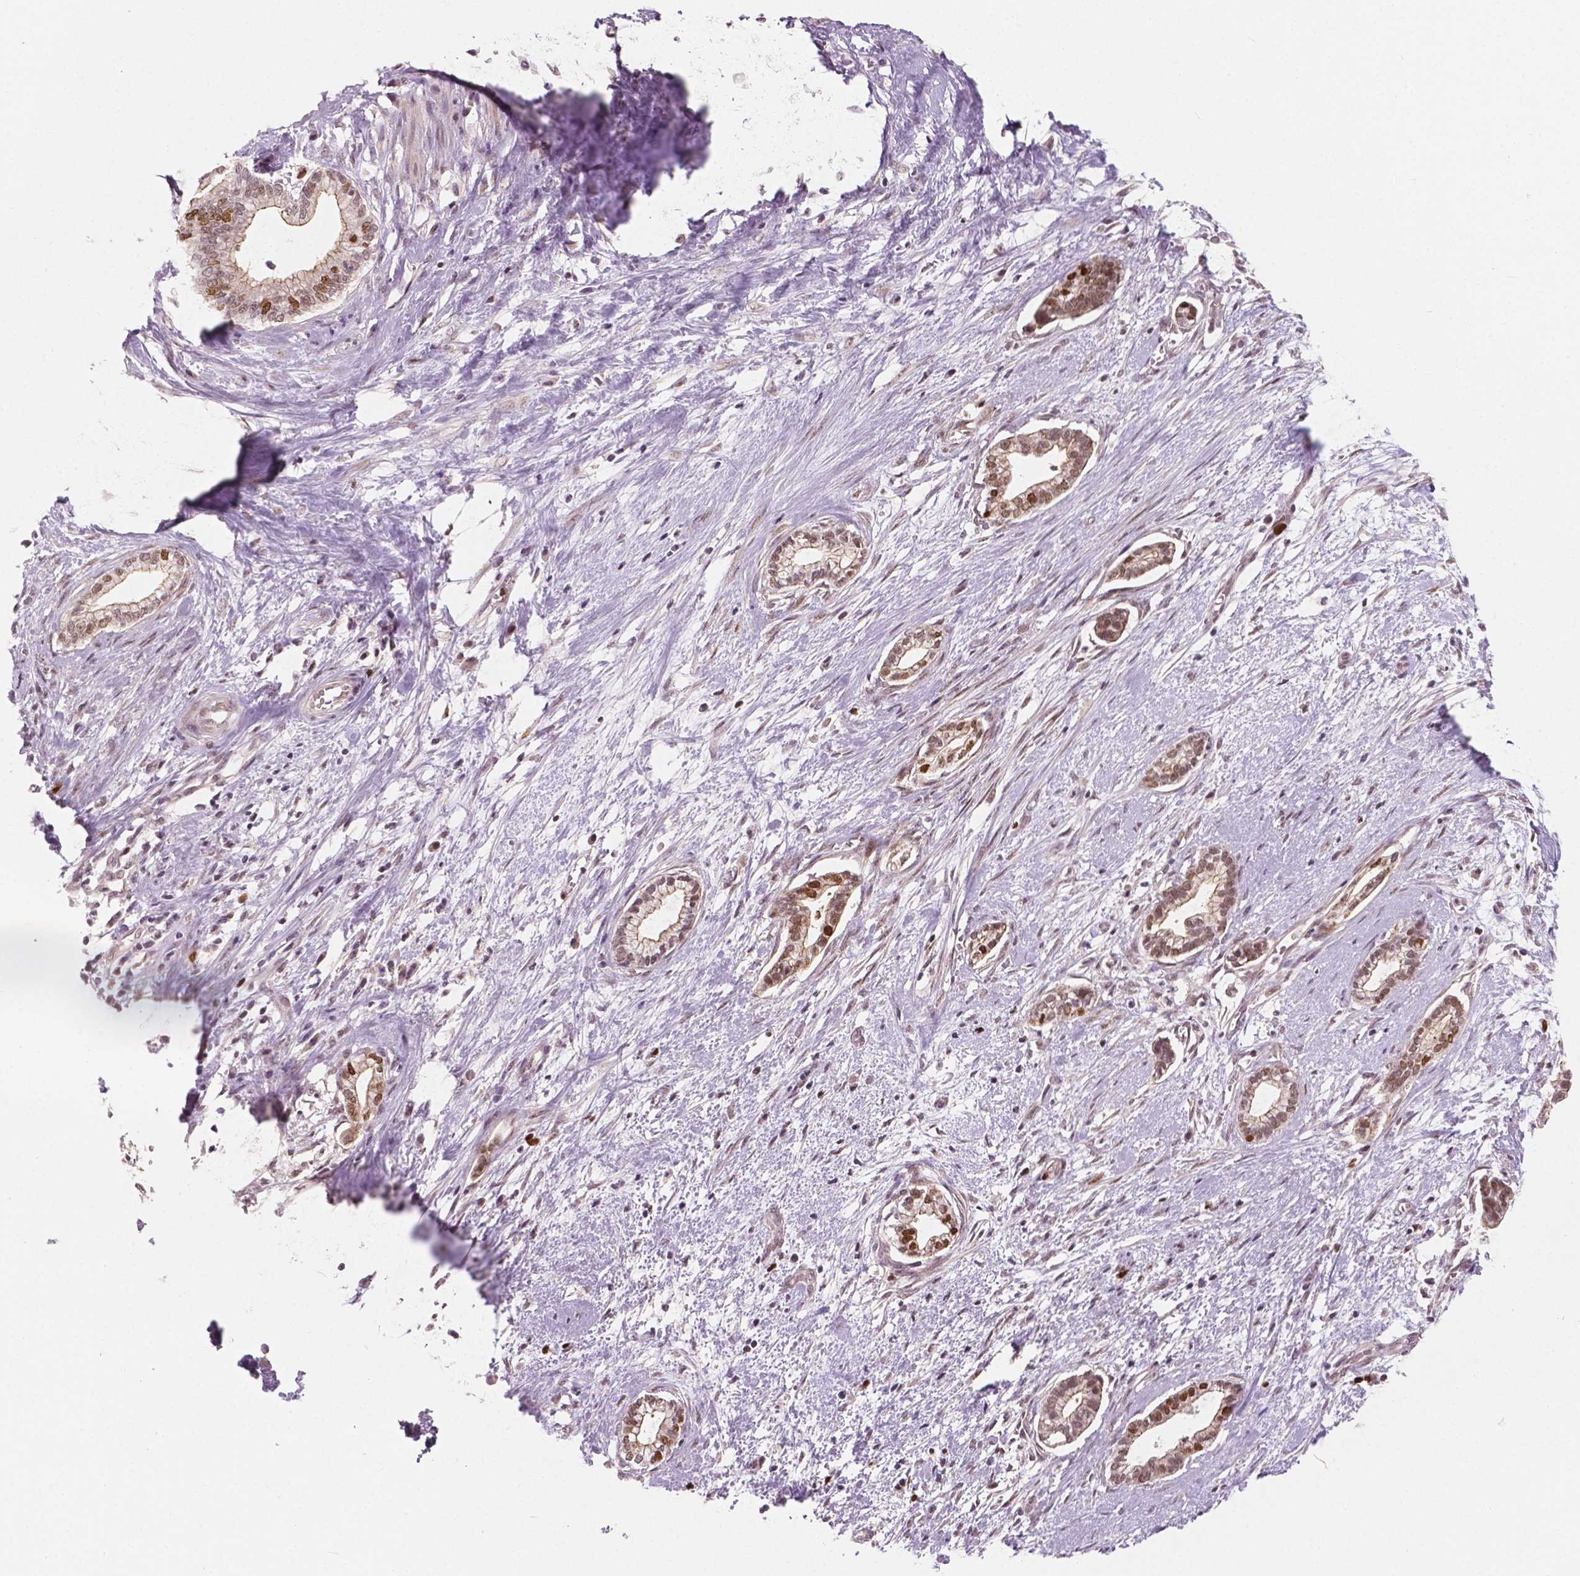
{"staining": {"intensity": "strong", "quantity": ">75%", "location": "cytoplasmic/membranous,nuclear"}, "tissue": "cervical cancer", "cell_type": "Tumor cells", "image_type": "cancer", "snomed": [{"axis": "morphology", "description": "Adenocarcinoma, NOS"}, {"axis": "topography", "description": "Cervix"}], "caption": "A micrograph of human cervical cancer stained for a protein demonstrates strong cytoplasmic/membranous and nuclear brown staining in tumor cells.", "gene": "NSD2", "patient": {"sex": "female", "age": 62}}